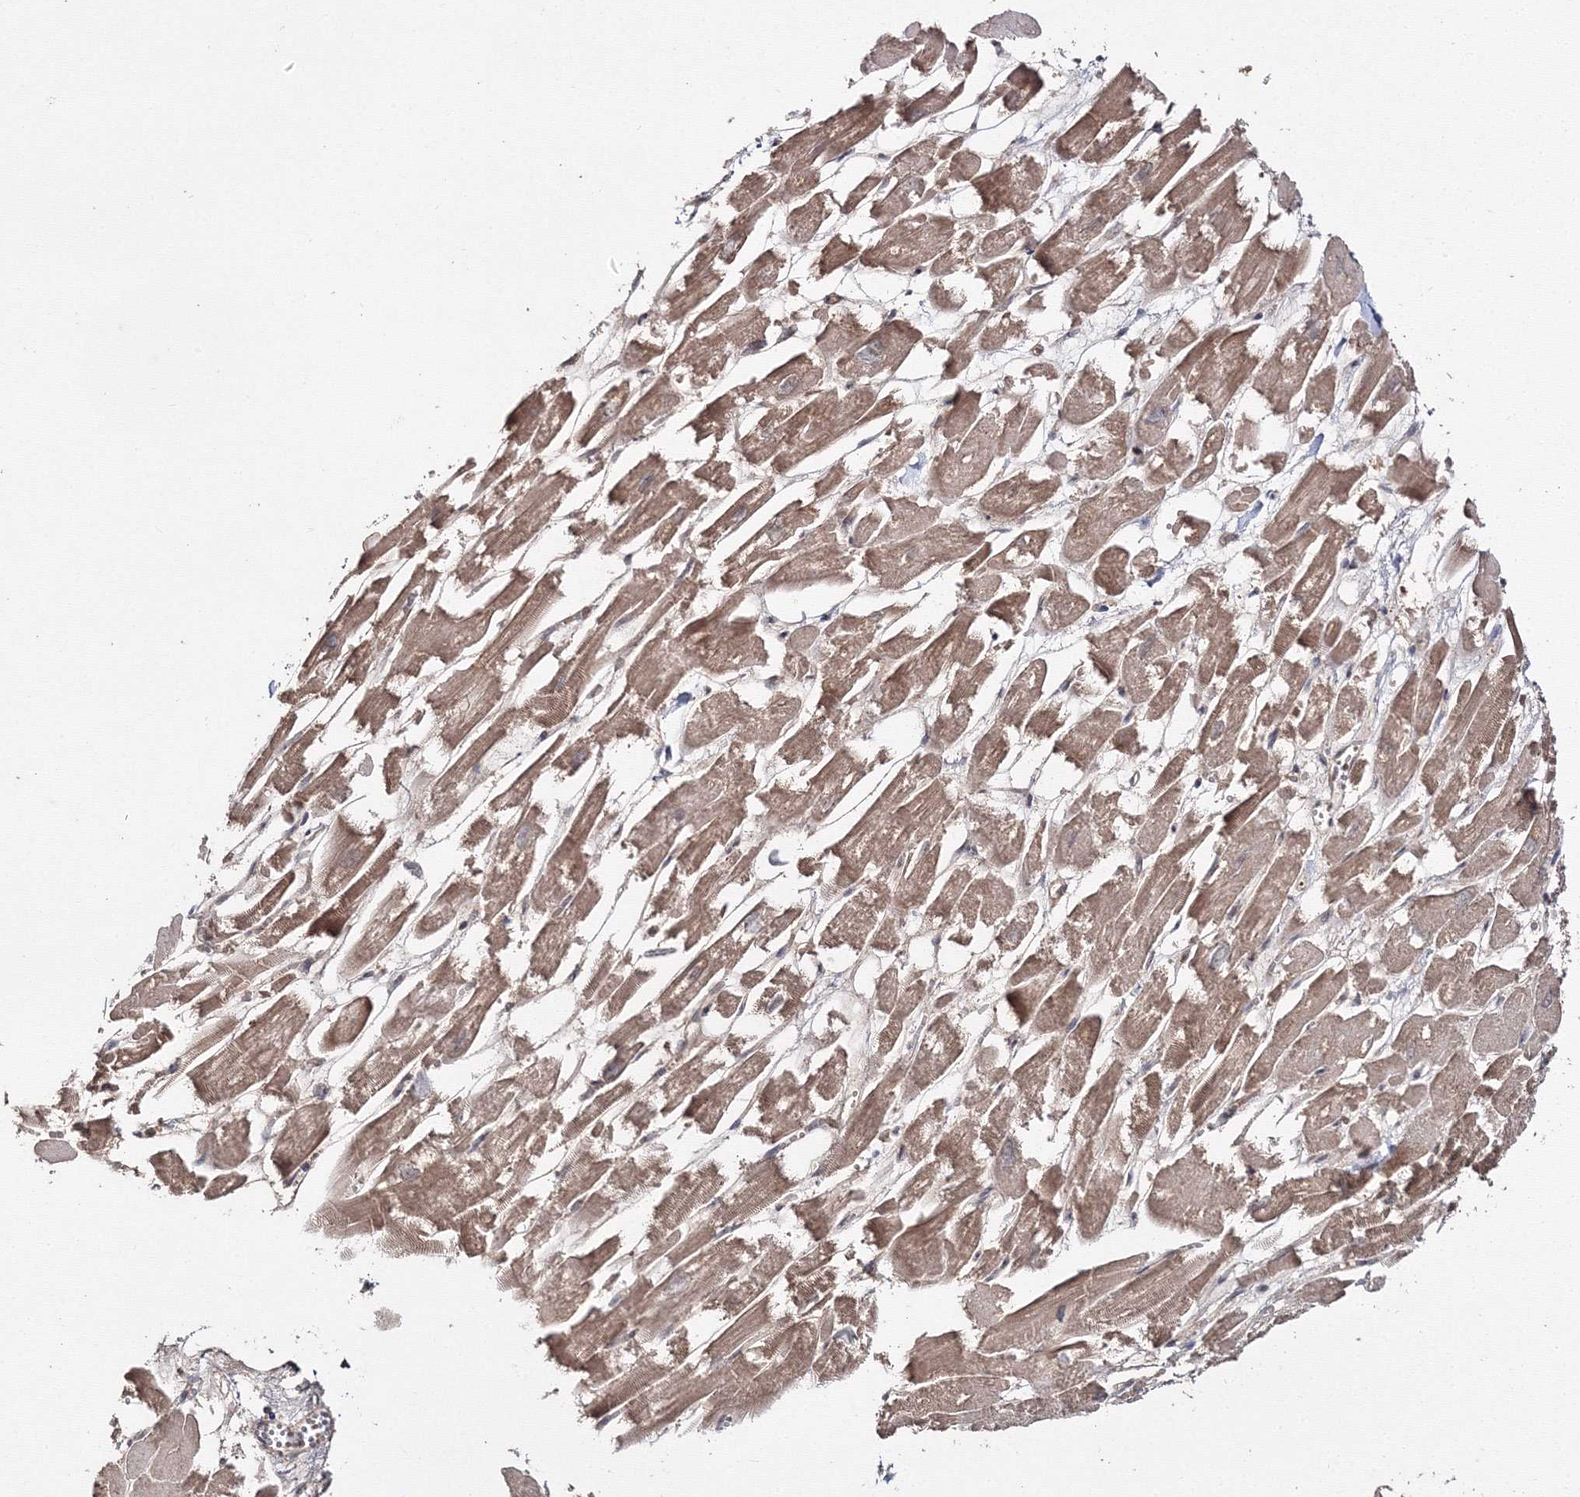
{"staining": {"intensity": "moderate", "quantity": "25%-75%", "location": "cytoplasmic/membranous"}, "tissue": "heart muscle", "cell_type": "Cardiomyocytes", "image_type": "normal", "snomed": [{"axis": "morphology", "description": "Normal tissue, NOS"}, {"axis": "topography", "description": "Heart"}], "caption": "A histopathology image of human heart muscle stained for a protein shows moderate cytoplasmic/membranous brown staining in cardiomyocytes.", "gene": "DDO", "patient": {"sex": "male", "age": 54}}